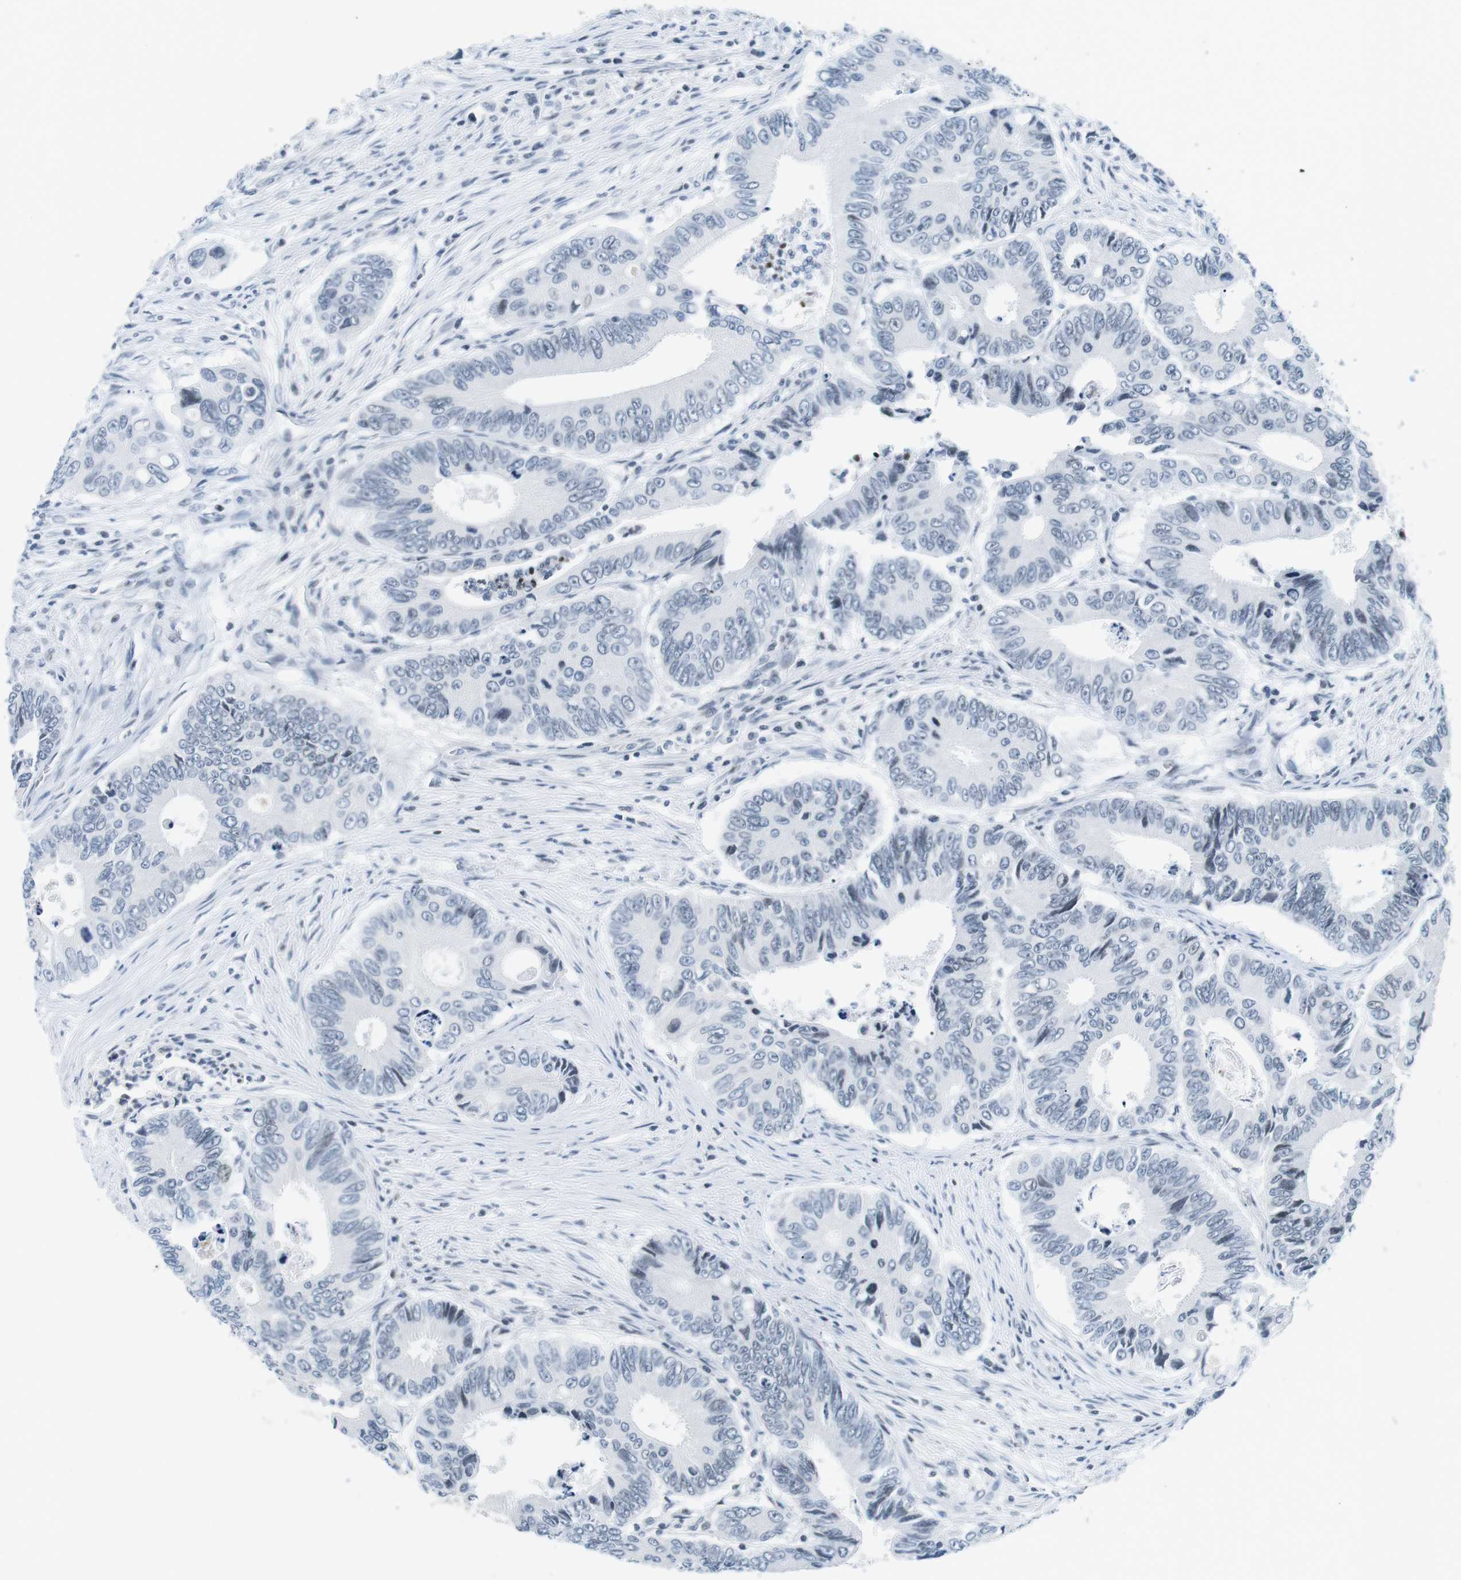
{"staining": {"intensity": "negative", "quantity": "none", "location": "none"}, "tissue": "colorectal cancer", "cell_type": "Tumor cells", "image_type": "cancer", "snomed": [{"axis": "morphology", "description": "Inflammation, NOS"}, {"axis": "morphology", "description": "Adenocarcinoma, NOS"}, {"axis": "topography", "description": "Colon"}], "caption": "Immunohistochemistry (IHC) of colorectal adenocarcinoma exhibits no positivity in tumor cells.", "gene": "E2F2", "patient": {"sex": "male", "age": 72}}